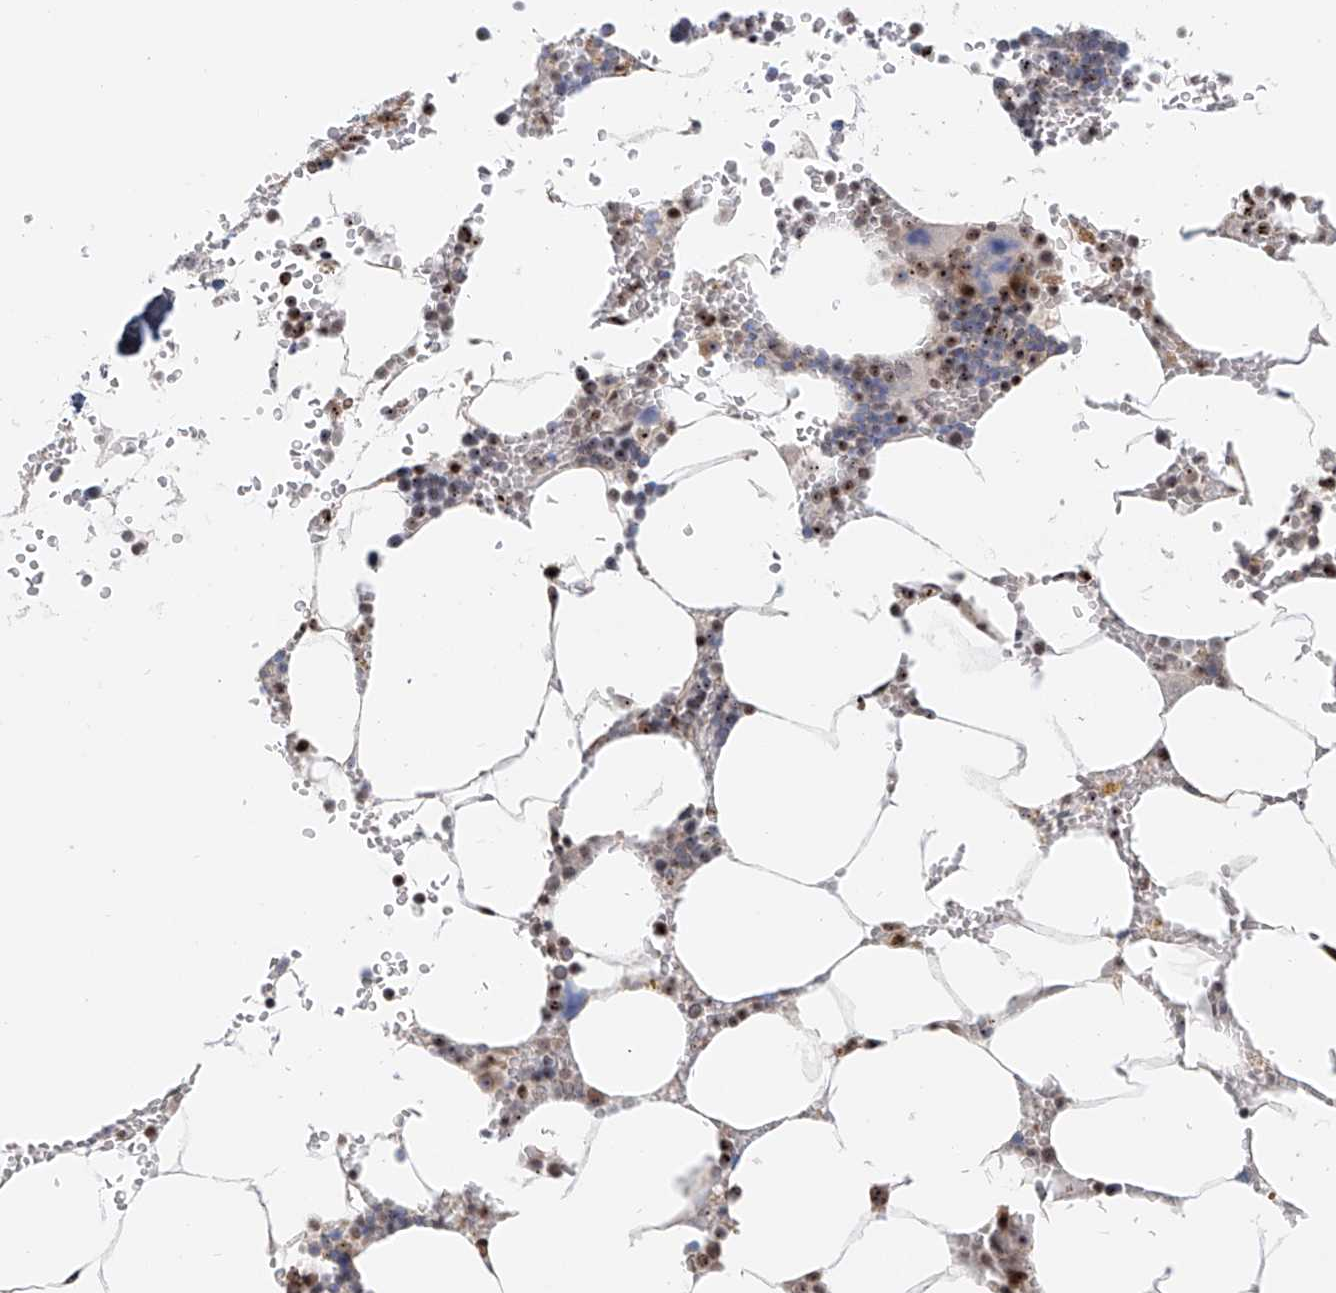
{"staining": {"intensity": "moderate", "quantity": "25%-75%", "location": "nuclear"}, "tissue": "bone marrow", "cell_type": "Hematopoietic cells", "image_type": "normal", "snomed": [{"axis": "morphology", "description": "Normal tissue, NOS"}, {"axis": "topography", "description": "Bone marrow"}], "caption": "Unremarkable bone marrow was stained to show a protein in brown. There is medium levels of moderate nuclear staining in about 25%-75% of hematopoietic cells.", "gene": "PRUNE2", "patient": {"sex": "male", "age": 70}}